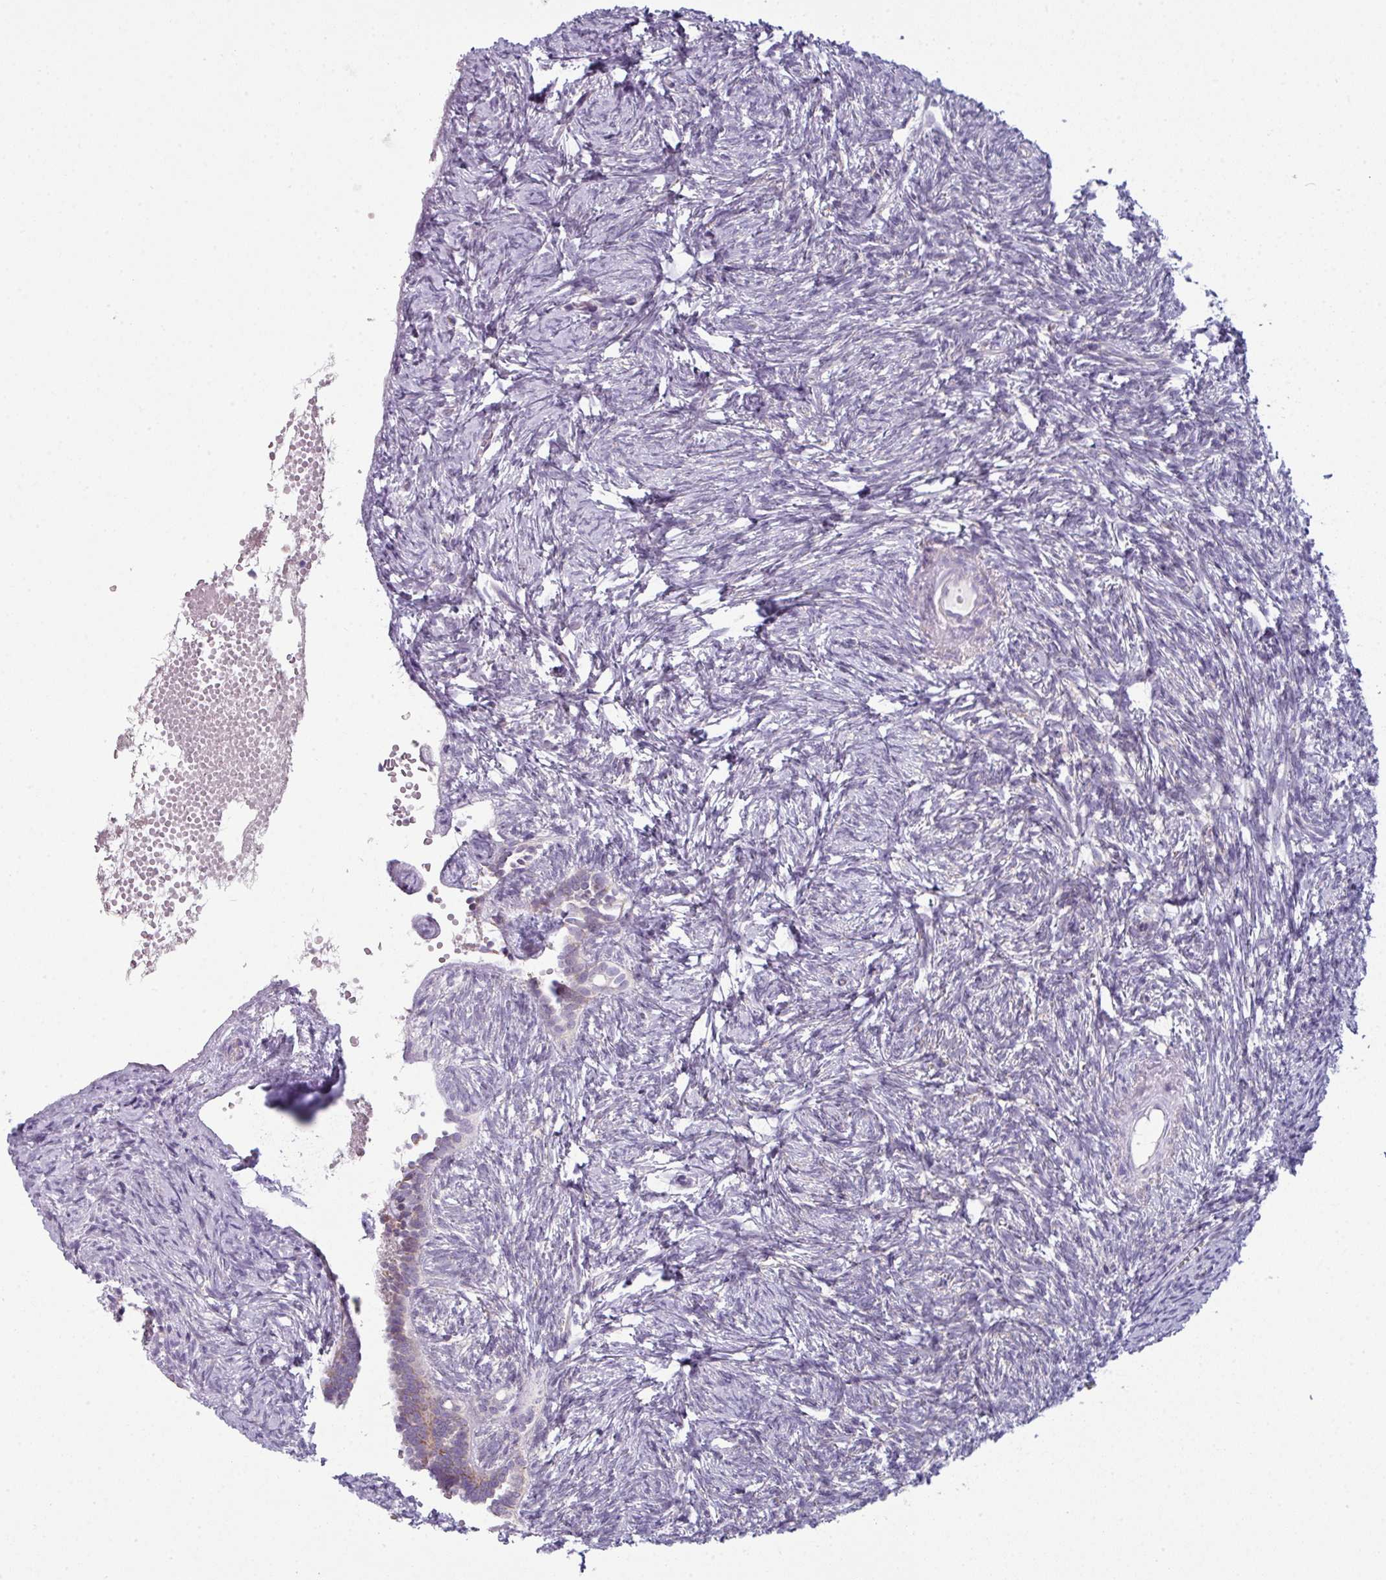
{"staining": {"intensity": "strong", "quantity": ">75%", "location": "cytoplasmic/membranous"}, "tissue": "ovary", "cell_type": "Follicle cells", "image_type": "normal", "snomed": [{"axis": "morphology", "description": "Normal tissue, NOS"}, {"axis": "topography", "description": "Ovary"}], "caption": "Approximately >75% of follicle cells in normal ovary show strong cytoplasmic/membranous protein positivity as visualized by brown immunohistochemical staining.", "gene": "ZNF615", "patient": {"sex": "female", "age": 51}}